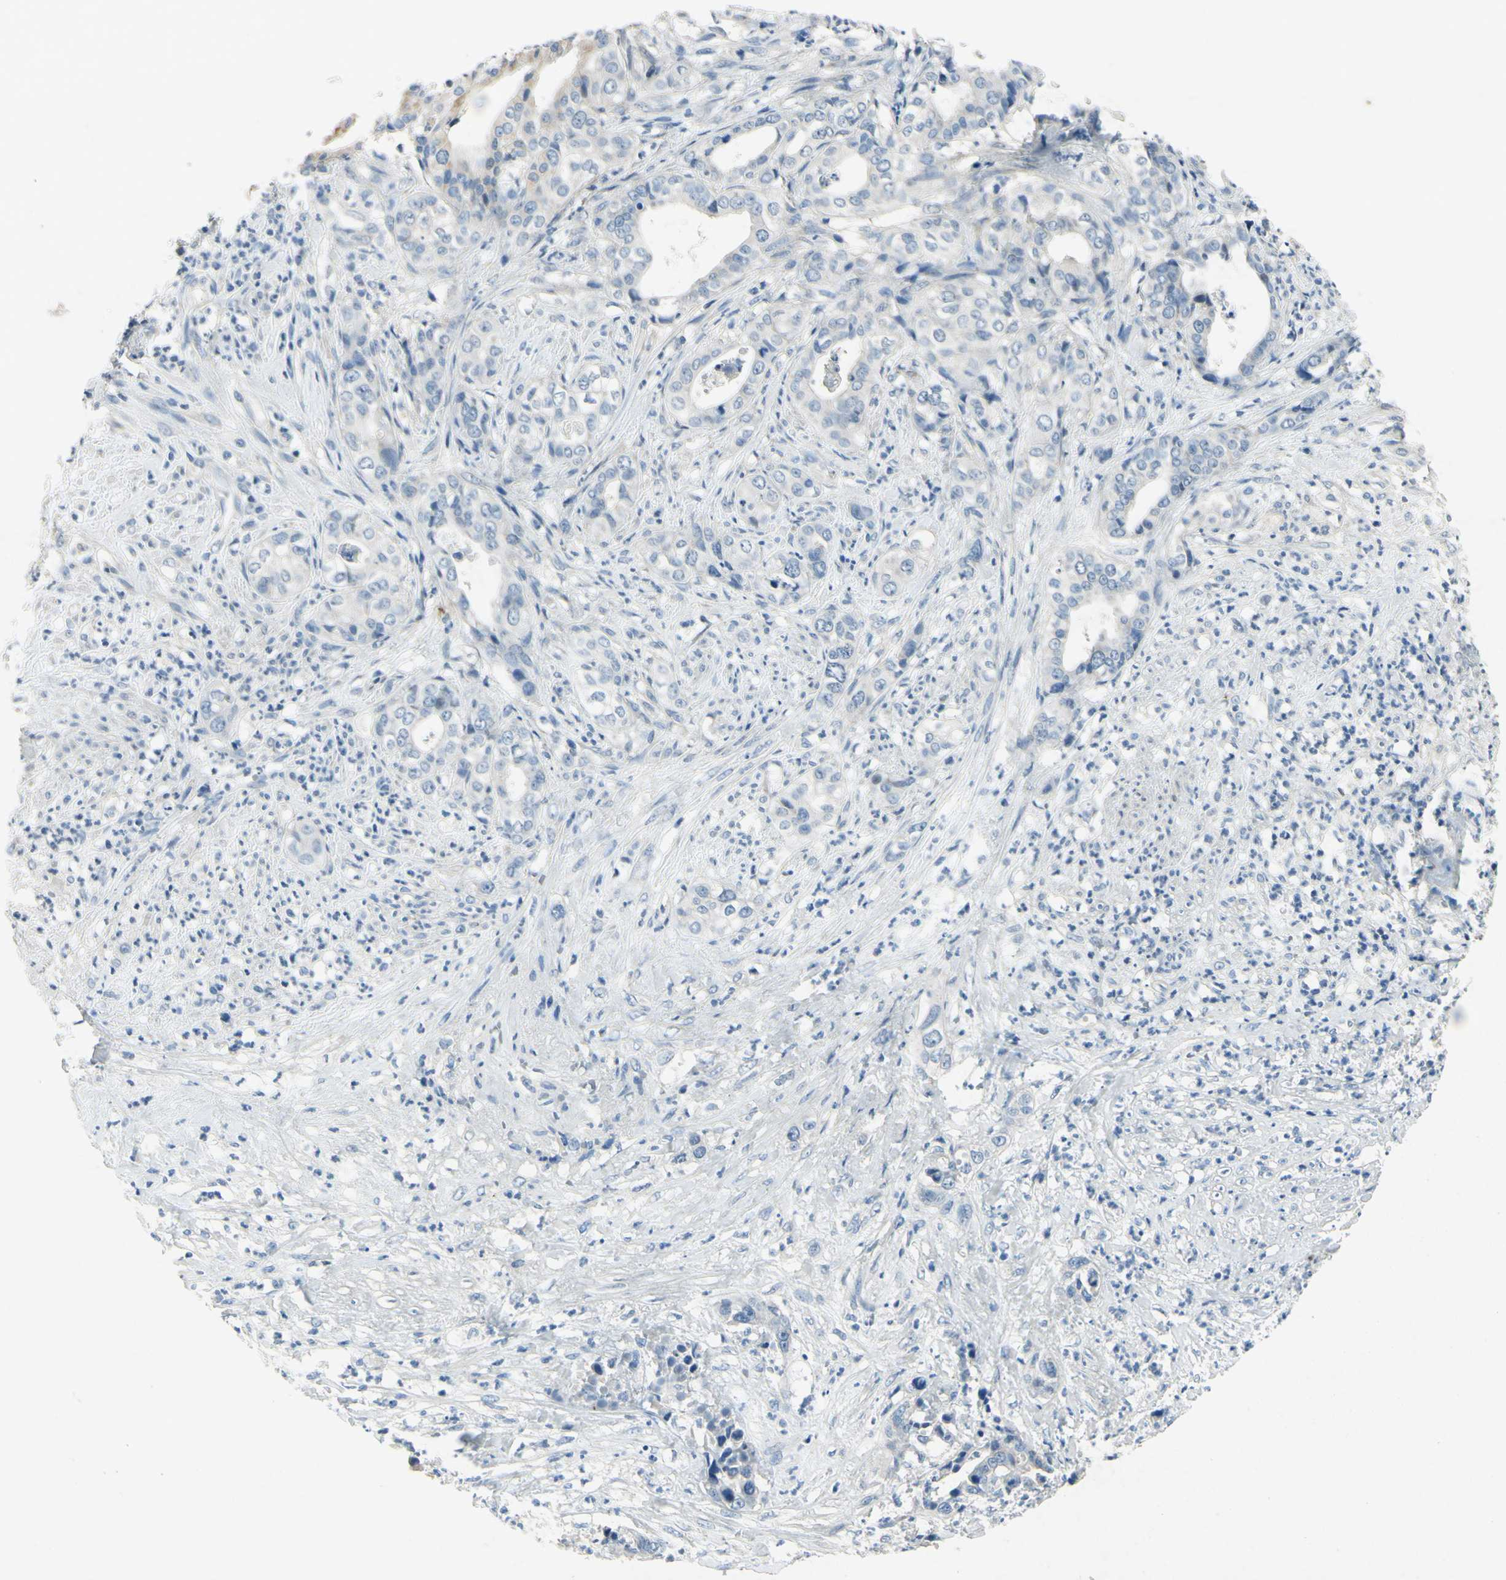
{"staining": {"intensity": "negative", "quantity": "none", "location": "none"}, "tissue": "liver cancer", "cell_type": "Tumor cells", "image_type": "cancer", "snomed": [{"axis": "morphology", "description": "Cholangiocarcinoma"}, {"axis": "topography", "description": "Liver"}], "caption": "Tumor cells are negative for protein expression in human liver cholangiocarcinoma.", "gene": "SNAP91", "patient": {"sex": "female", "age": 61}}